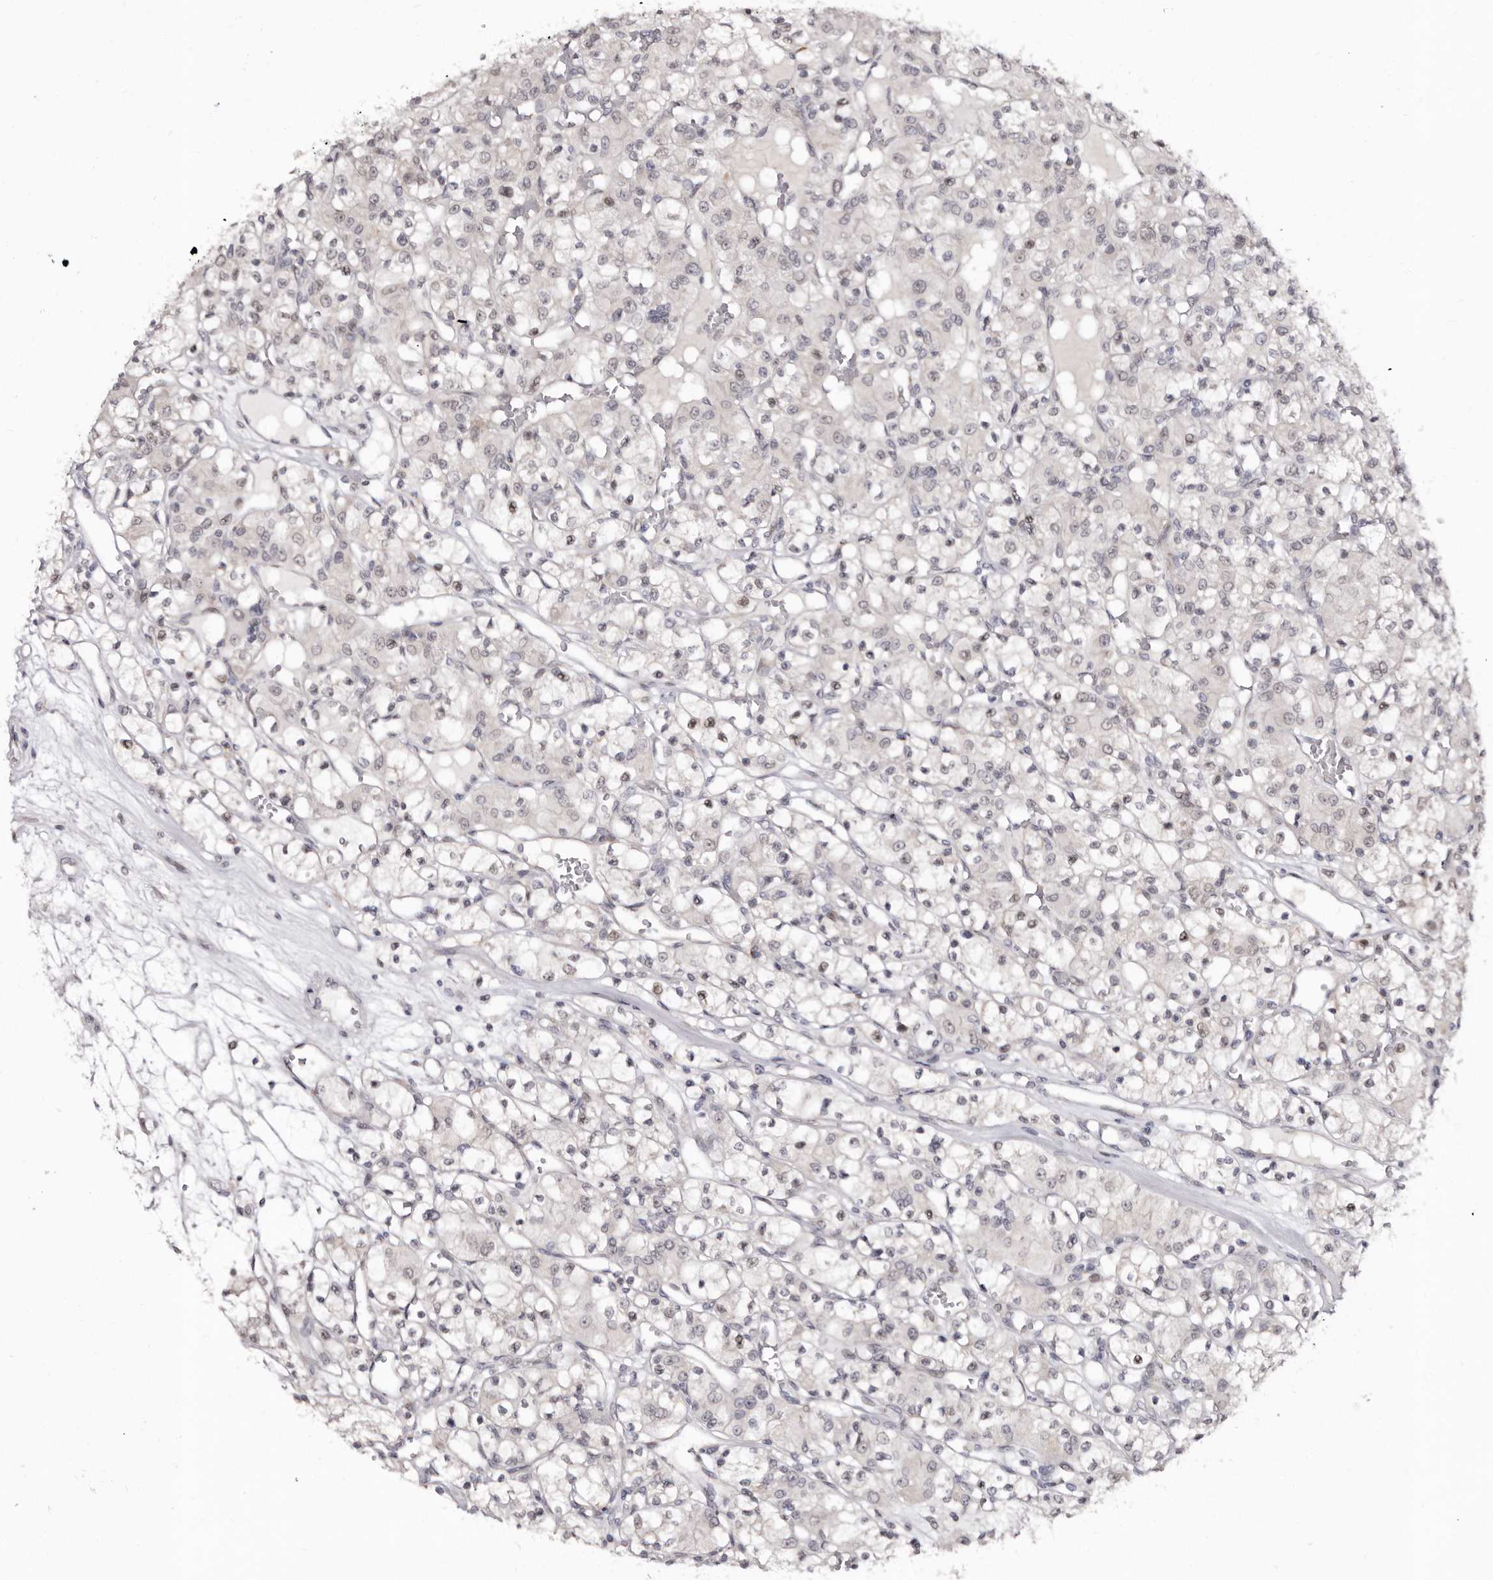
{"staining": {"intensity": "weak", "quantity": "<25%", "location": "nuclear"}, "tissue": "renal cancer", "cell_type": "Tumor cells", "image_type": "cancer", "snomed": [{"axis": "morphology", "description": "Adenocarcinoma, NOS"}, {"axis": "topography", "description": "Kidney"}], "caption": "The immunohistochemistry (IHC) histopathology image has no significant expression in tumor cells of adenocarcinoma (renal) tissue.", "gene": "PHF20L1", "patient": {"sex": "female", "age": 59}}